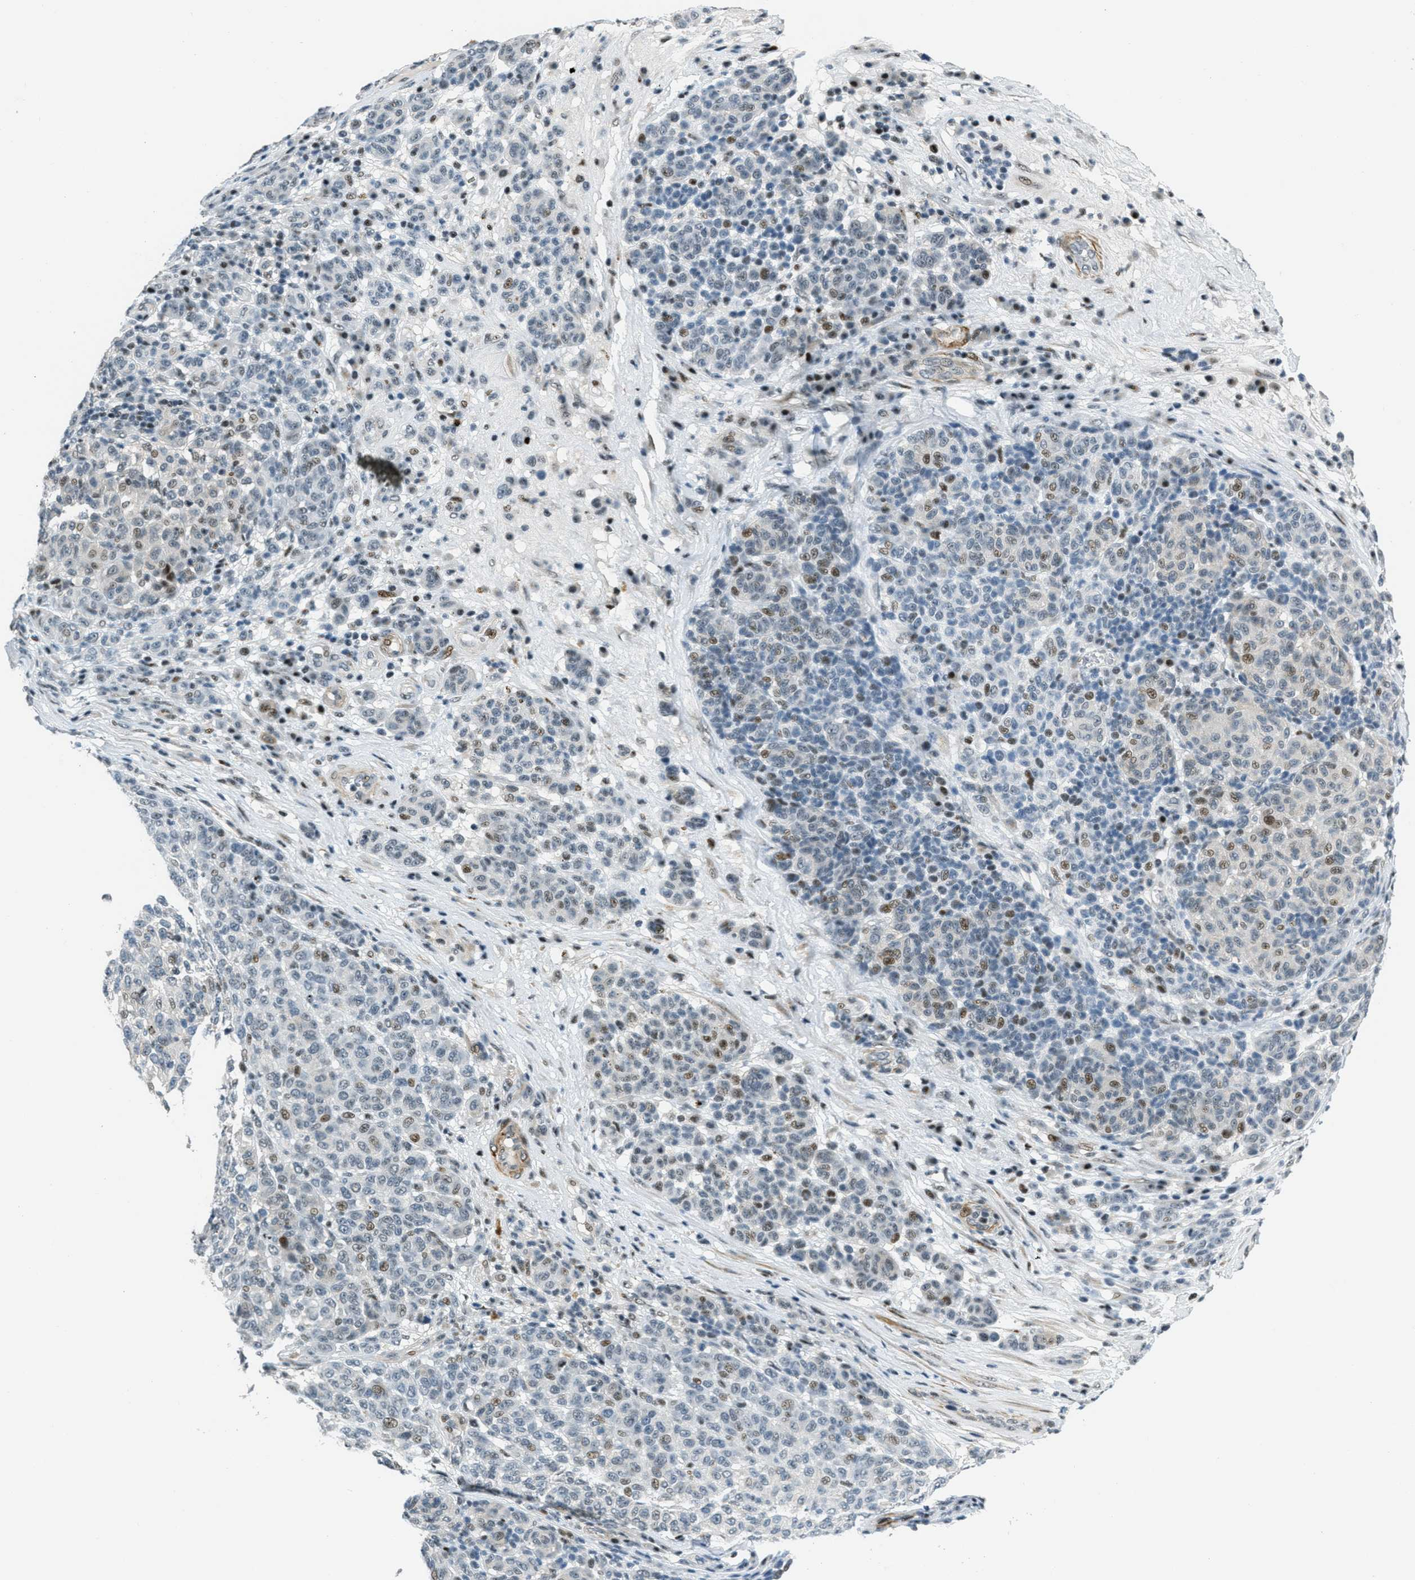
{"staining": {"intensity": "moderate", "quantity": "25%-75%", "location": "nuclear"}, "tissue": "melanoma", "cell_type": "Tumor cells", "image_type": "cancer", "snomed": [{"axis": "morphology", "description": "Malignant melanoma, NOS"}, {"axis": "topography", "description": "Skin"}], "caption": "IHC photomicrograph of neoplastic tissue: malignant melanoma stained using immunohistochemistry demonstrates medium levels of moderate protein expression localized specifically in the nuclear of tumor cells, appearing as a nuclear brown color.", "gene": "ZDHHC23", "patient": {"sex": "male", "age": 59}}